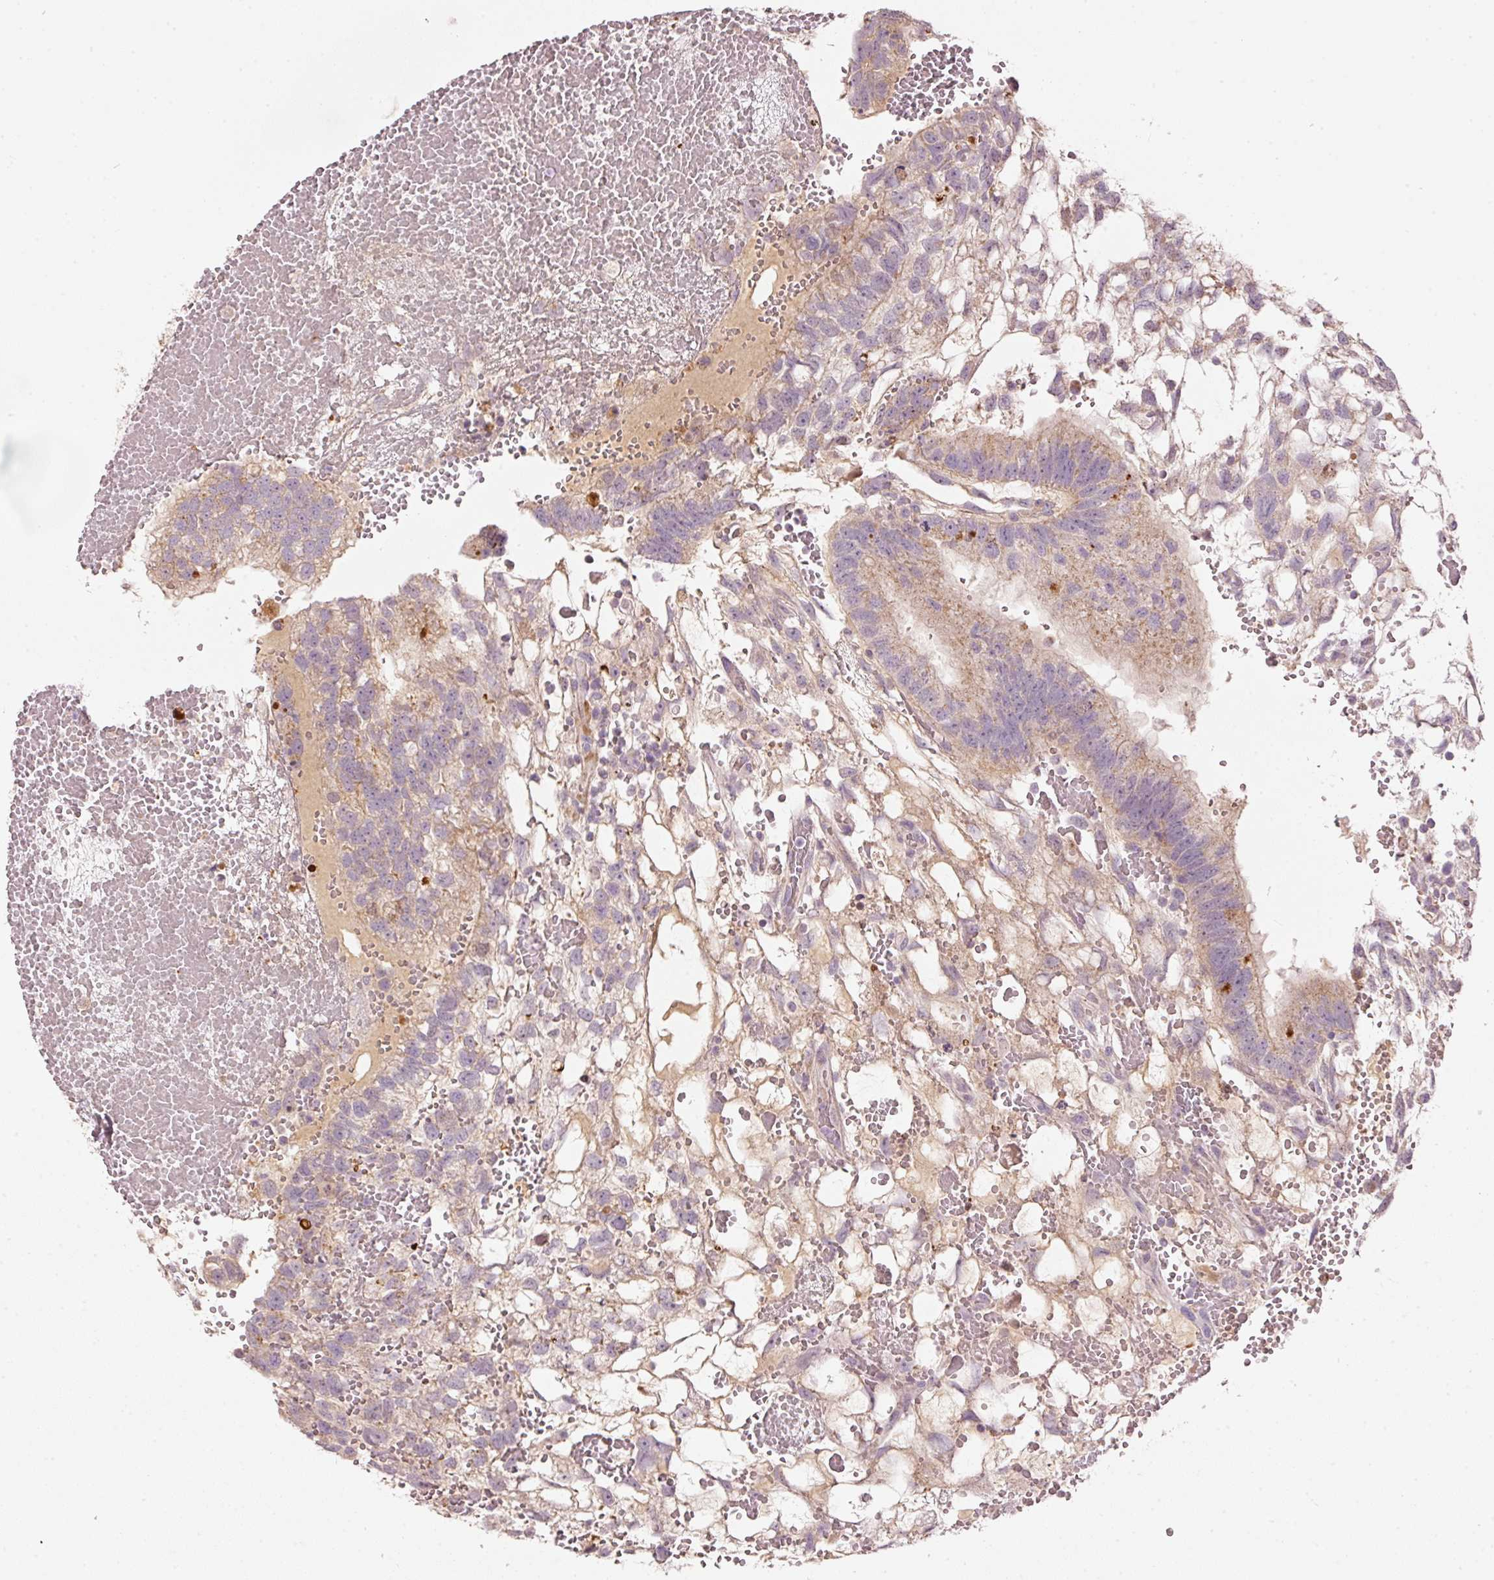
{"staining": {"intensity": "weak", "quantity": "<25%", "location": "cytoplasmic/membranous"}, "tissue": "testis cancer", "cell_type": "Tumor cells", "image_type": "cancer", "snomed": [{"axis": "morphology", "description": "Normal tissue, NOS"}, {"axis": "morphology", "description": "Carcinoma, Embryonal, NOS"}, {"axis": "topography", "description": "Testis"}], "caption": "Tumor cells are negative for protein expression in human embryonal carcinoma (testis). The staining was performed using DAB to visualize the protein expression in brown, while the nuclei were stained in blue with hematoxylin (Magnification: 20x).", "gene": "TOB2", "patient": {"sex": "male", "age": 32}}